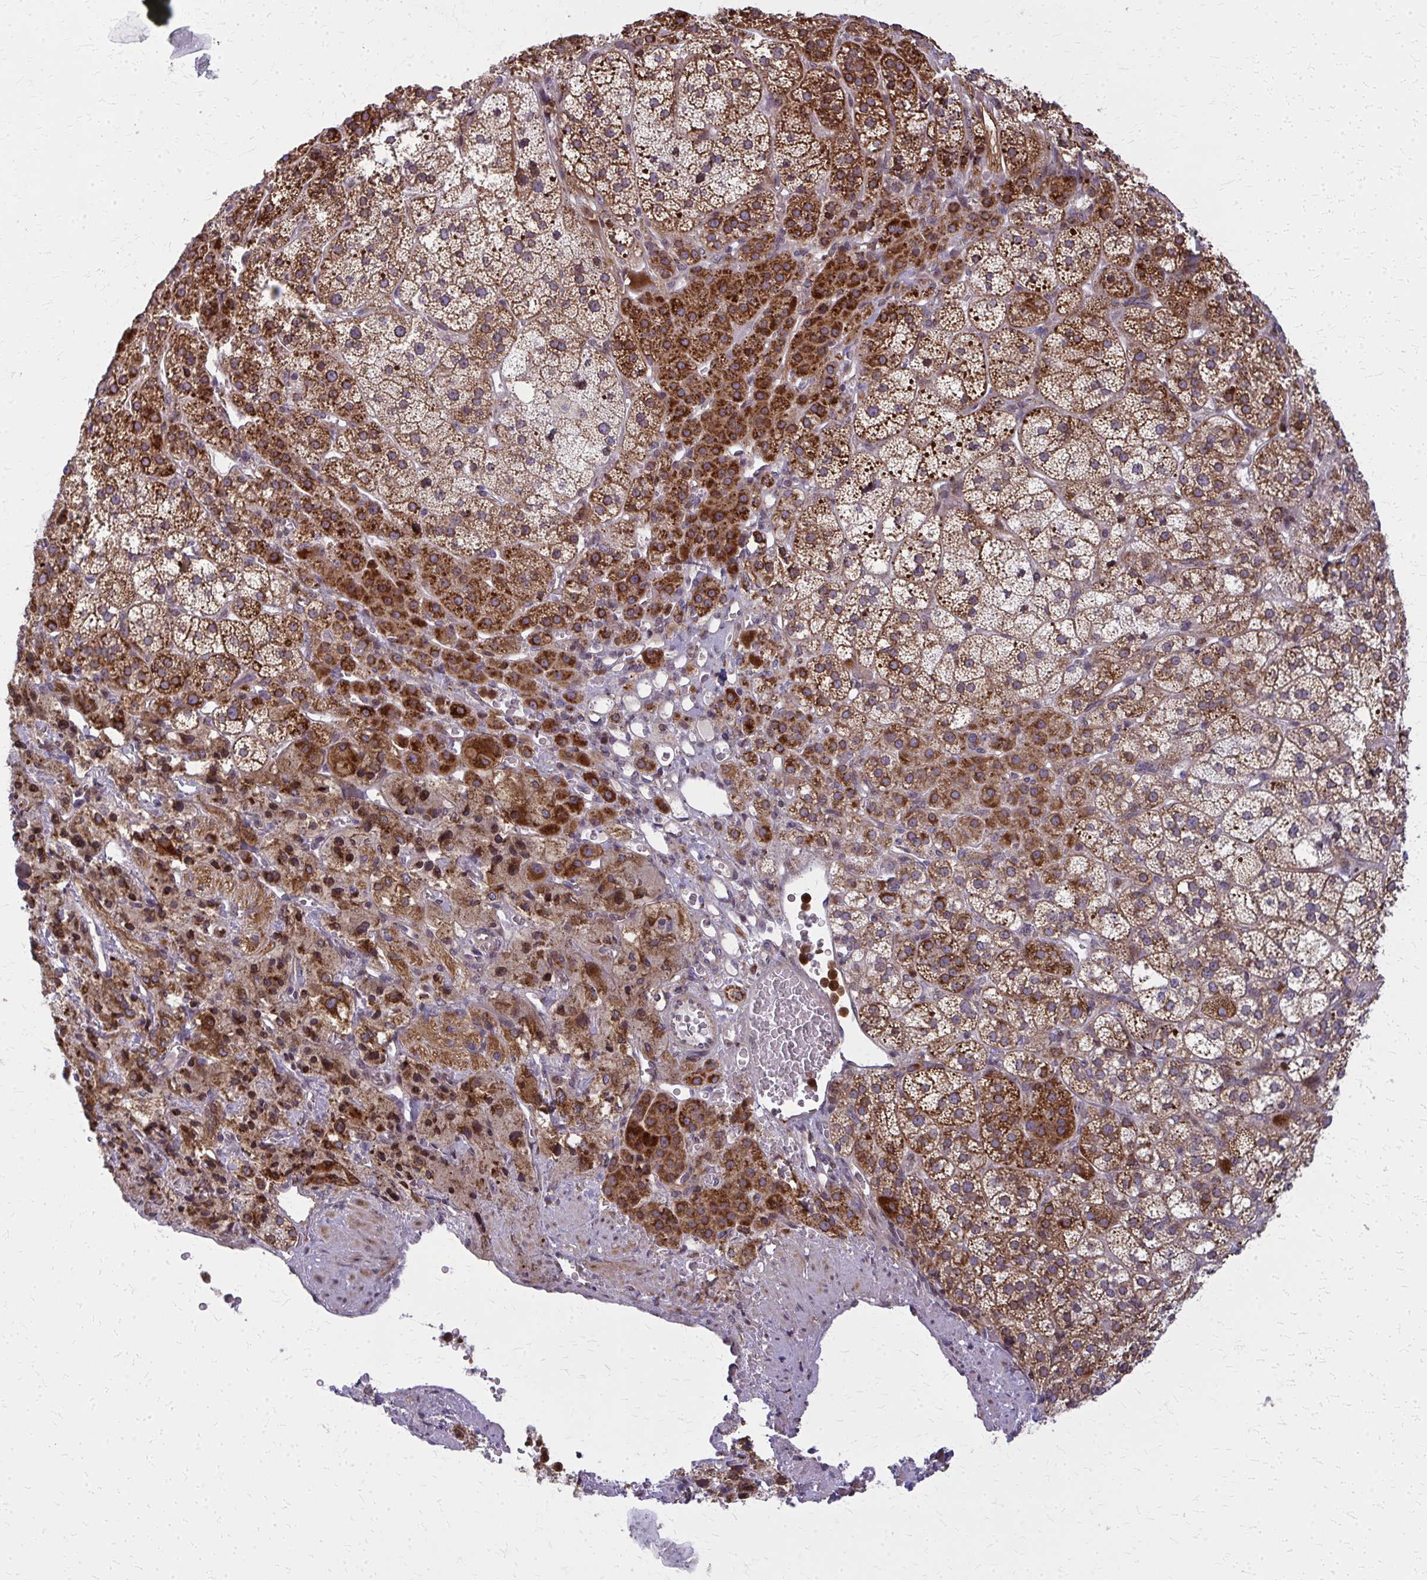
{"staining": {"intensity": "strong", "quantity": ">75%", "location": "cytoplasmic/membranous"}, "tissue": "adrenal gland", "cell_type": "Glandular cells", "image_type": "normal", "snomed": [{"axis": "morphology", "description": "Normal tissue, NOS"}, {"axis": "topography", "description": "Adrenal gland"}], "caption": "Immunohistochemistry of normal adrenal gland reveals high levels of strong cytoplasmic/membranous positivity in approximately >75% of glandular cells. The staining was performed using DAB (3,3'-diaminobenzidine) to visualize the protein expression in brown, while the nuclei were stained in blue with hematoxylin (Magnification: 20x).", "gene": "MCCC1", "patient": {"sex": "female", "age": 60}}